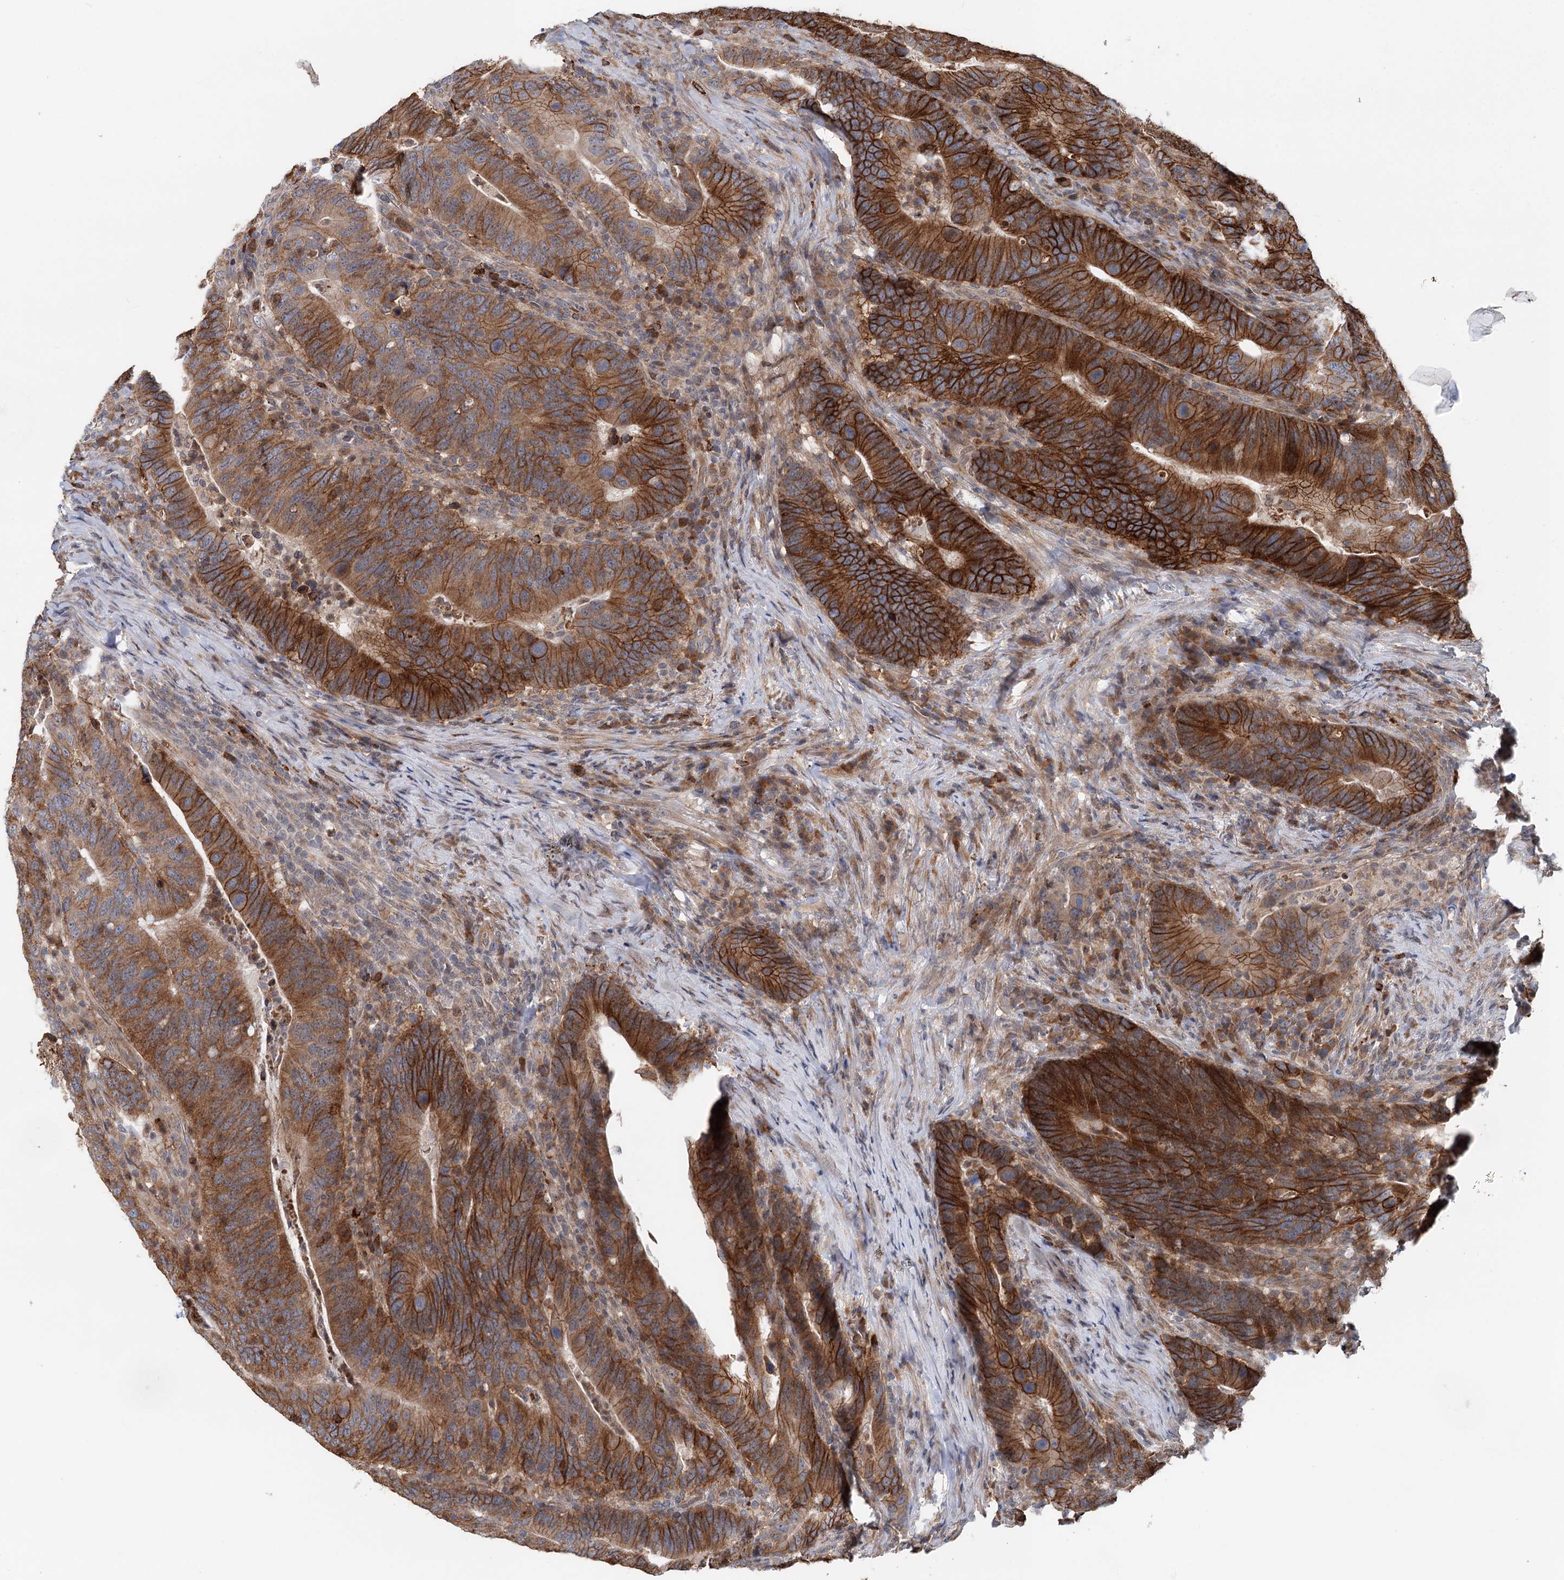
{"staining": {"intensity": "strong", "quantity": ">75%", "location": "cytoplasmic/membranous"}, "tissue": "colorectal cancer", "cell_type": "Tumor cells", "image_type": "cancer", "snomed": [{"axis": "morphology", "description": "Adenocarcinoma, NOS"}, {"axis": "topography", "description": "Colon"}], "caption": "The histopathology image exhibits staining of adenocarcinoma (colorectal), revealing strong cytoplasmic/membranous protein positivity (brown color) within tumor cells.", "gene": "RNF111", "patient": {"sex": "female", "age": 66}}